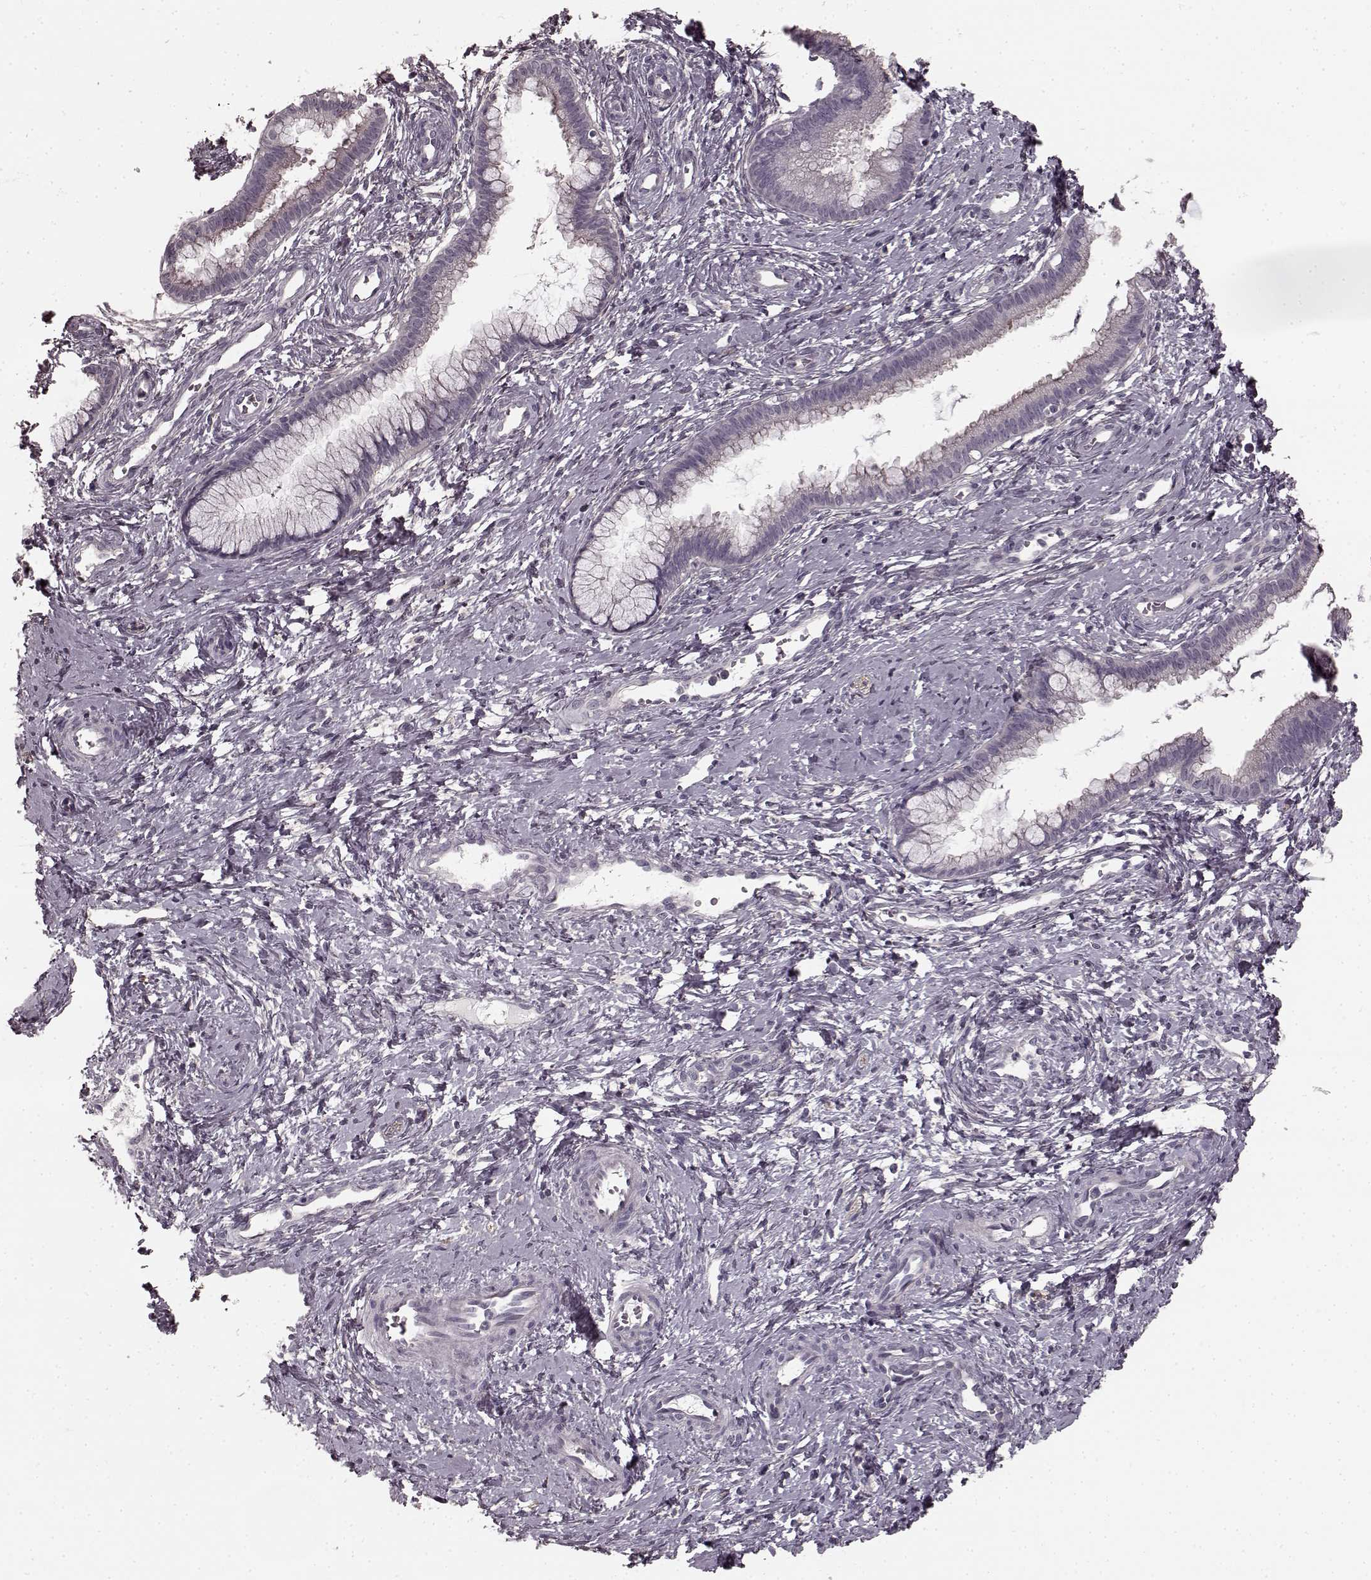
{"staining": {"intensity": "negative", "quantity": "none", "location": "none"}, "tissue": "cervical cancer", "cell_type": "Tumor cells", "image_type": "cancer", "snomed": [{"axis": "morphology", "description": "Squamous cell carcinoma, NOS"}, {"axis": "topography", "description": "Cervix"}], "caption": "IHC of cervical cancer (squamous cell carcinoma) shows no positivity in tumor cells.", "gene": "PRKCE", "patient": {"sex": "female", "age": 32}}